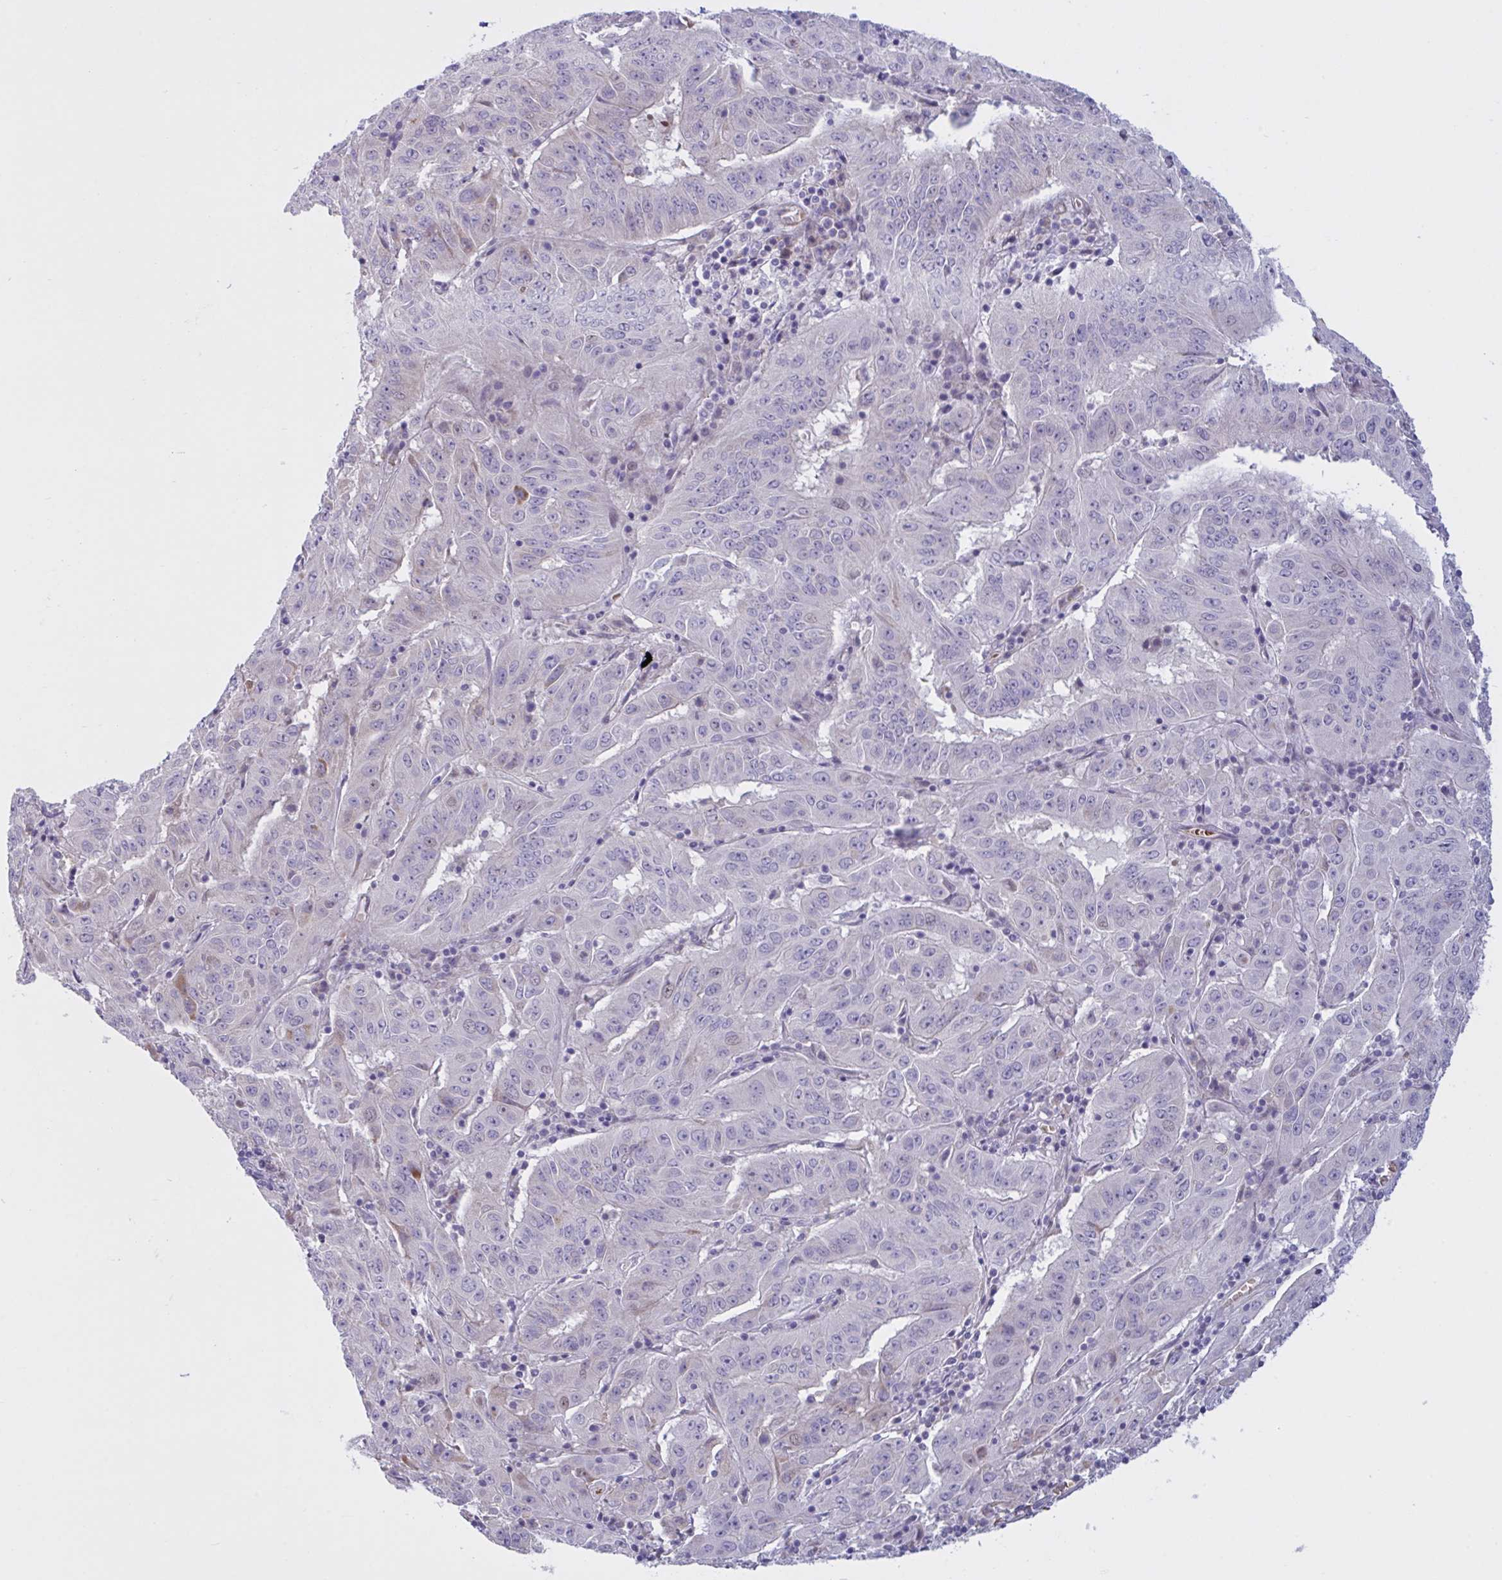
{"staining": {"intensity": "negative", "quantity": "none", "location": "none"}, "tissue": "pancreatic cancer", "cell_type": "Tumor cells", "image_type": "cancer", "snomed": [{"axis": "morphology", "description": "Adenocarcinoma, NOS"}, {"axis": "topography", "description": "Pancreas"}], "caption": "High power microscopy image of an IHC image of pancreatic cancer, revealing no significant expression in tumor cells.", "gene": "VWC2", "patient": {"sex": "male", "age": 63}}